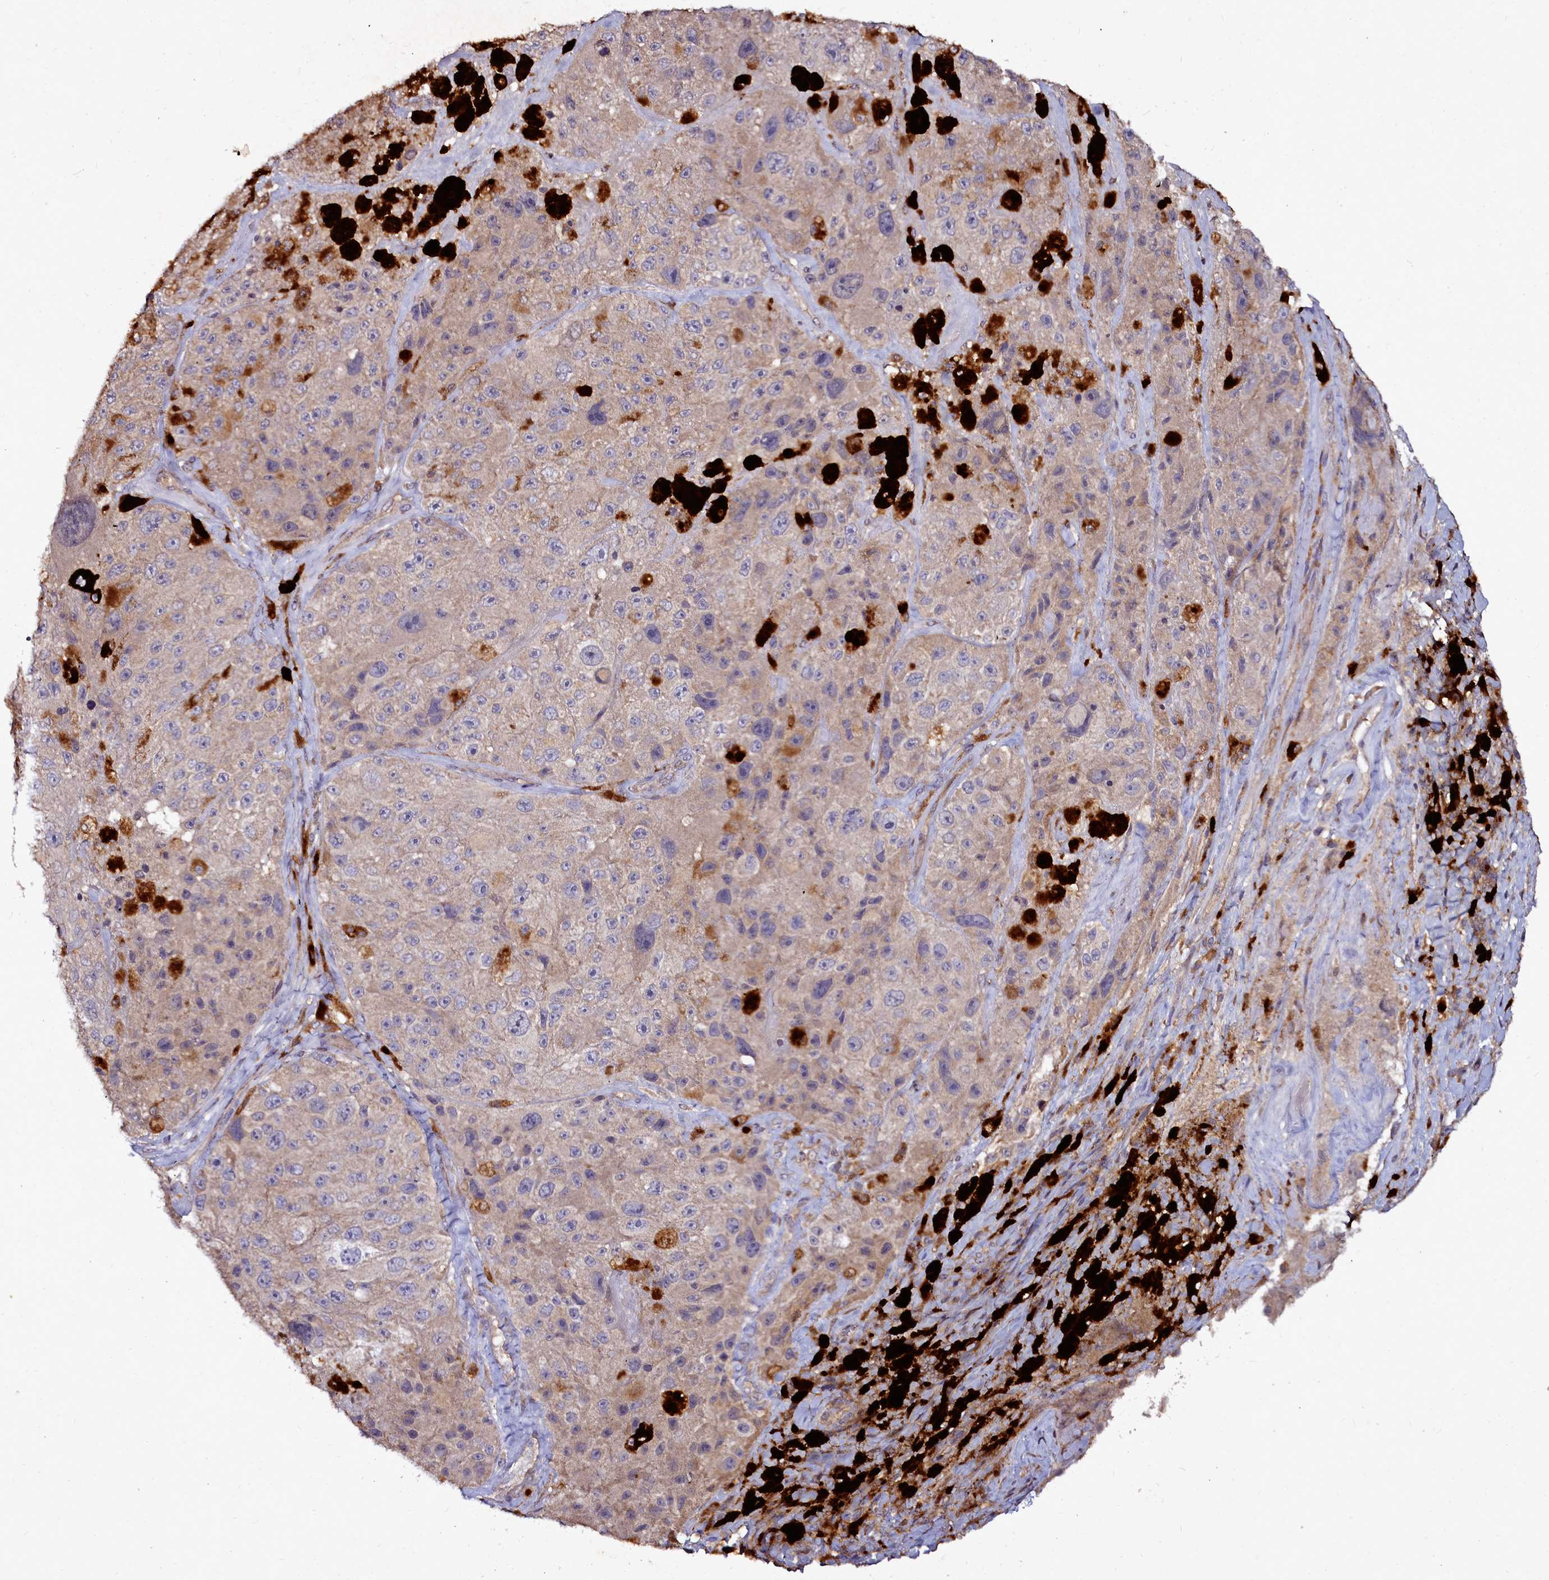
{"staining": {"intensity": "weak", "quantity": "25%-75%", "location": "cytoplasmic/membranous"}, "tissue": "melanoma", "cell_type": "Tumor cells", "image_type": "cancer", "snomed": [{"axis": "morphology", "description": "Malignant melanoma, Metastatic site"}, {"axis": "topography", "description": "Lymph node"}], "caption": "This image displays immunohistochemistry (IHC) staining of human melanoma, with low weak cytoplasmic/membranous staining in approximately 25%-75% of tumor cells.", "gene": "NCKAP1L", "patient": {"sex": "male", "age": 62}}